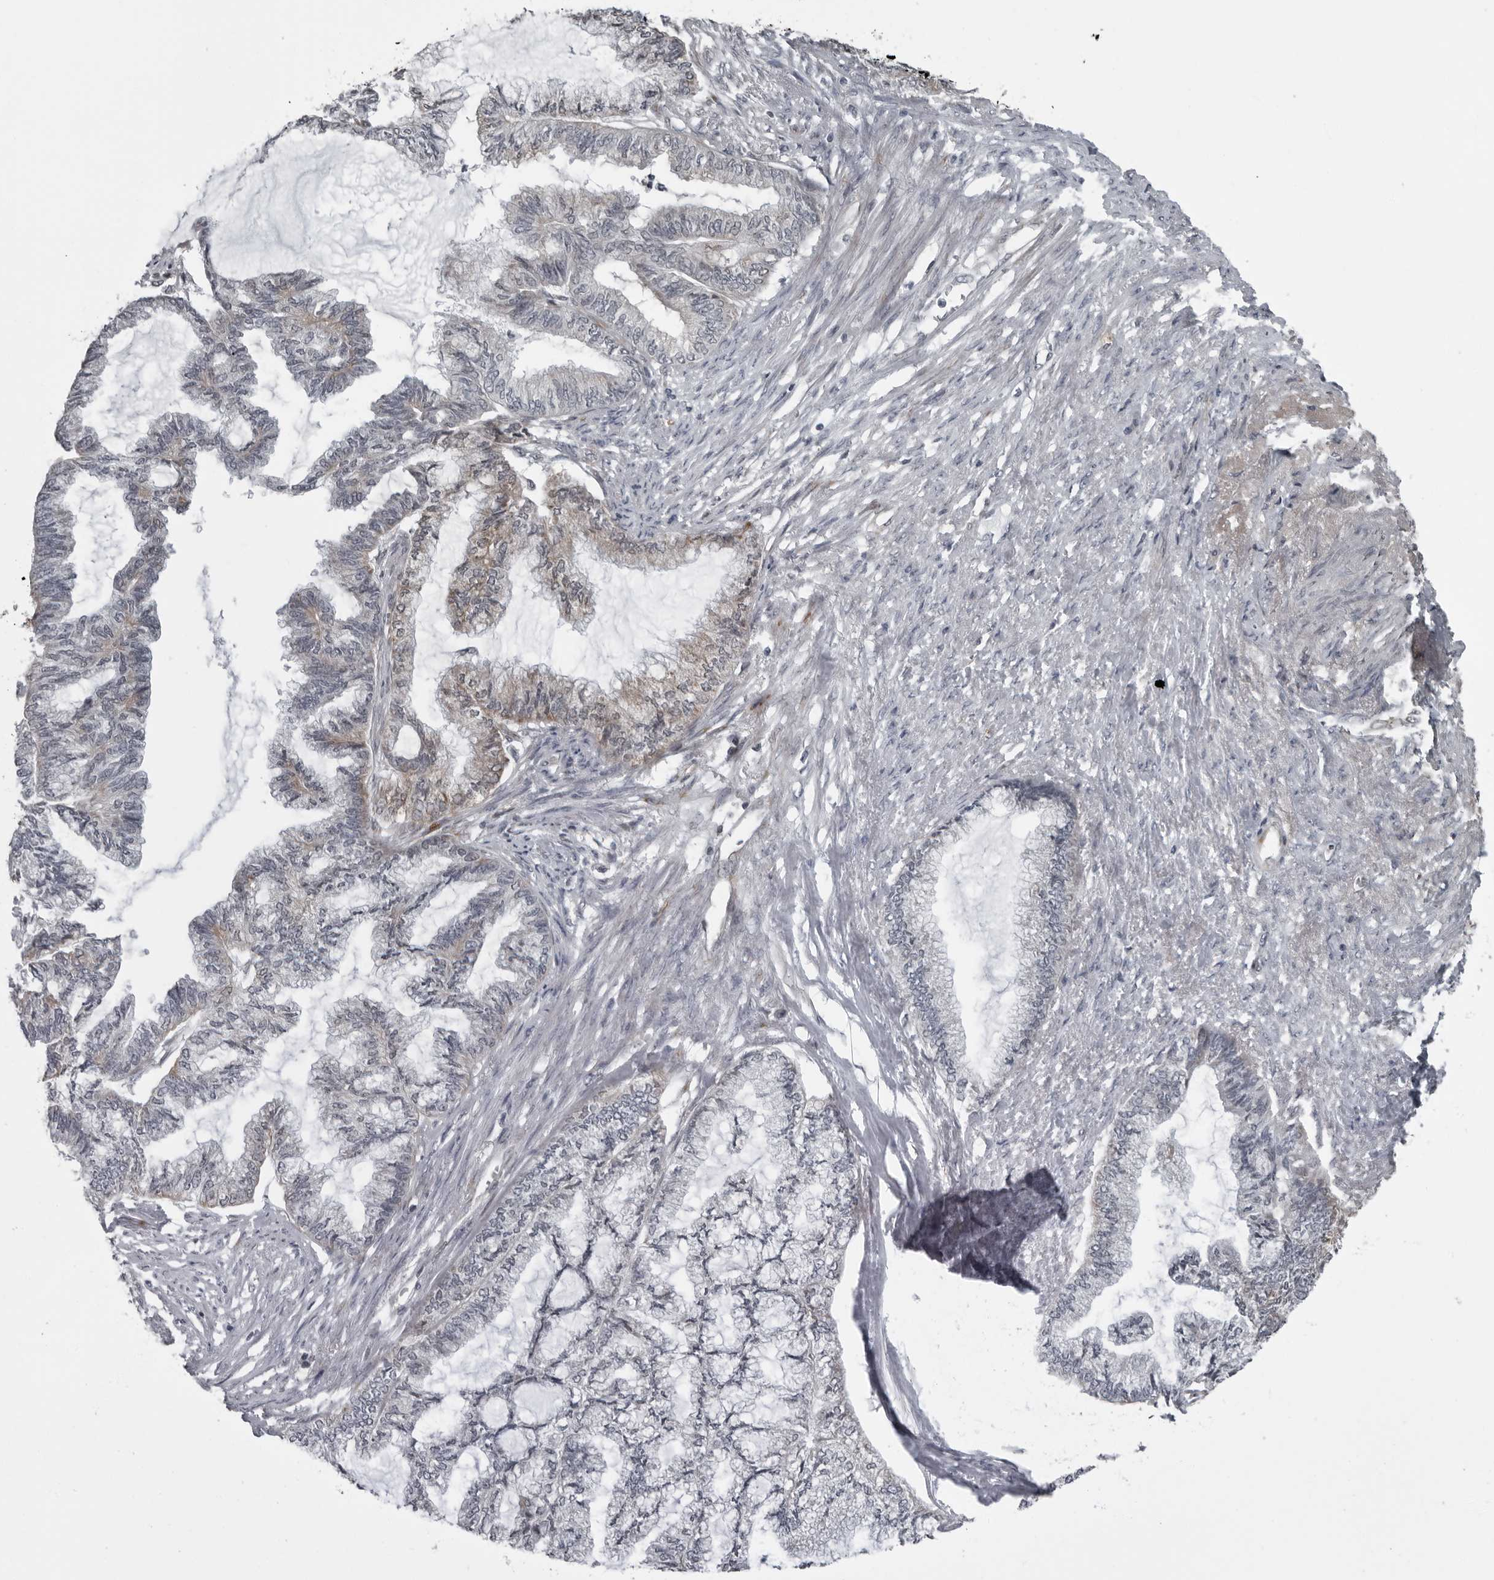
{"staining": {"intensity": "weak", "quantity": "<25%", "location": "cytoplasmic/membranous"}, "tissue": "endometrial cancer", "cell_type": "Tumor cells", "image_type": "cancer", "snomed": [{"axis": "morphology", "description": "Adenocarcinoma, NOS"}, {"axis": "topography", "description": "Endometrium"}], "caption": "There is no significant expression in tumor cells of endometrial cancer (adenocarcinoma).", "gene": "RTCA", "patient": {"sex": "female", "age": 86}}